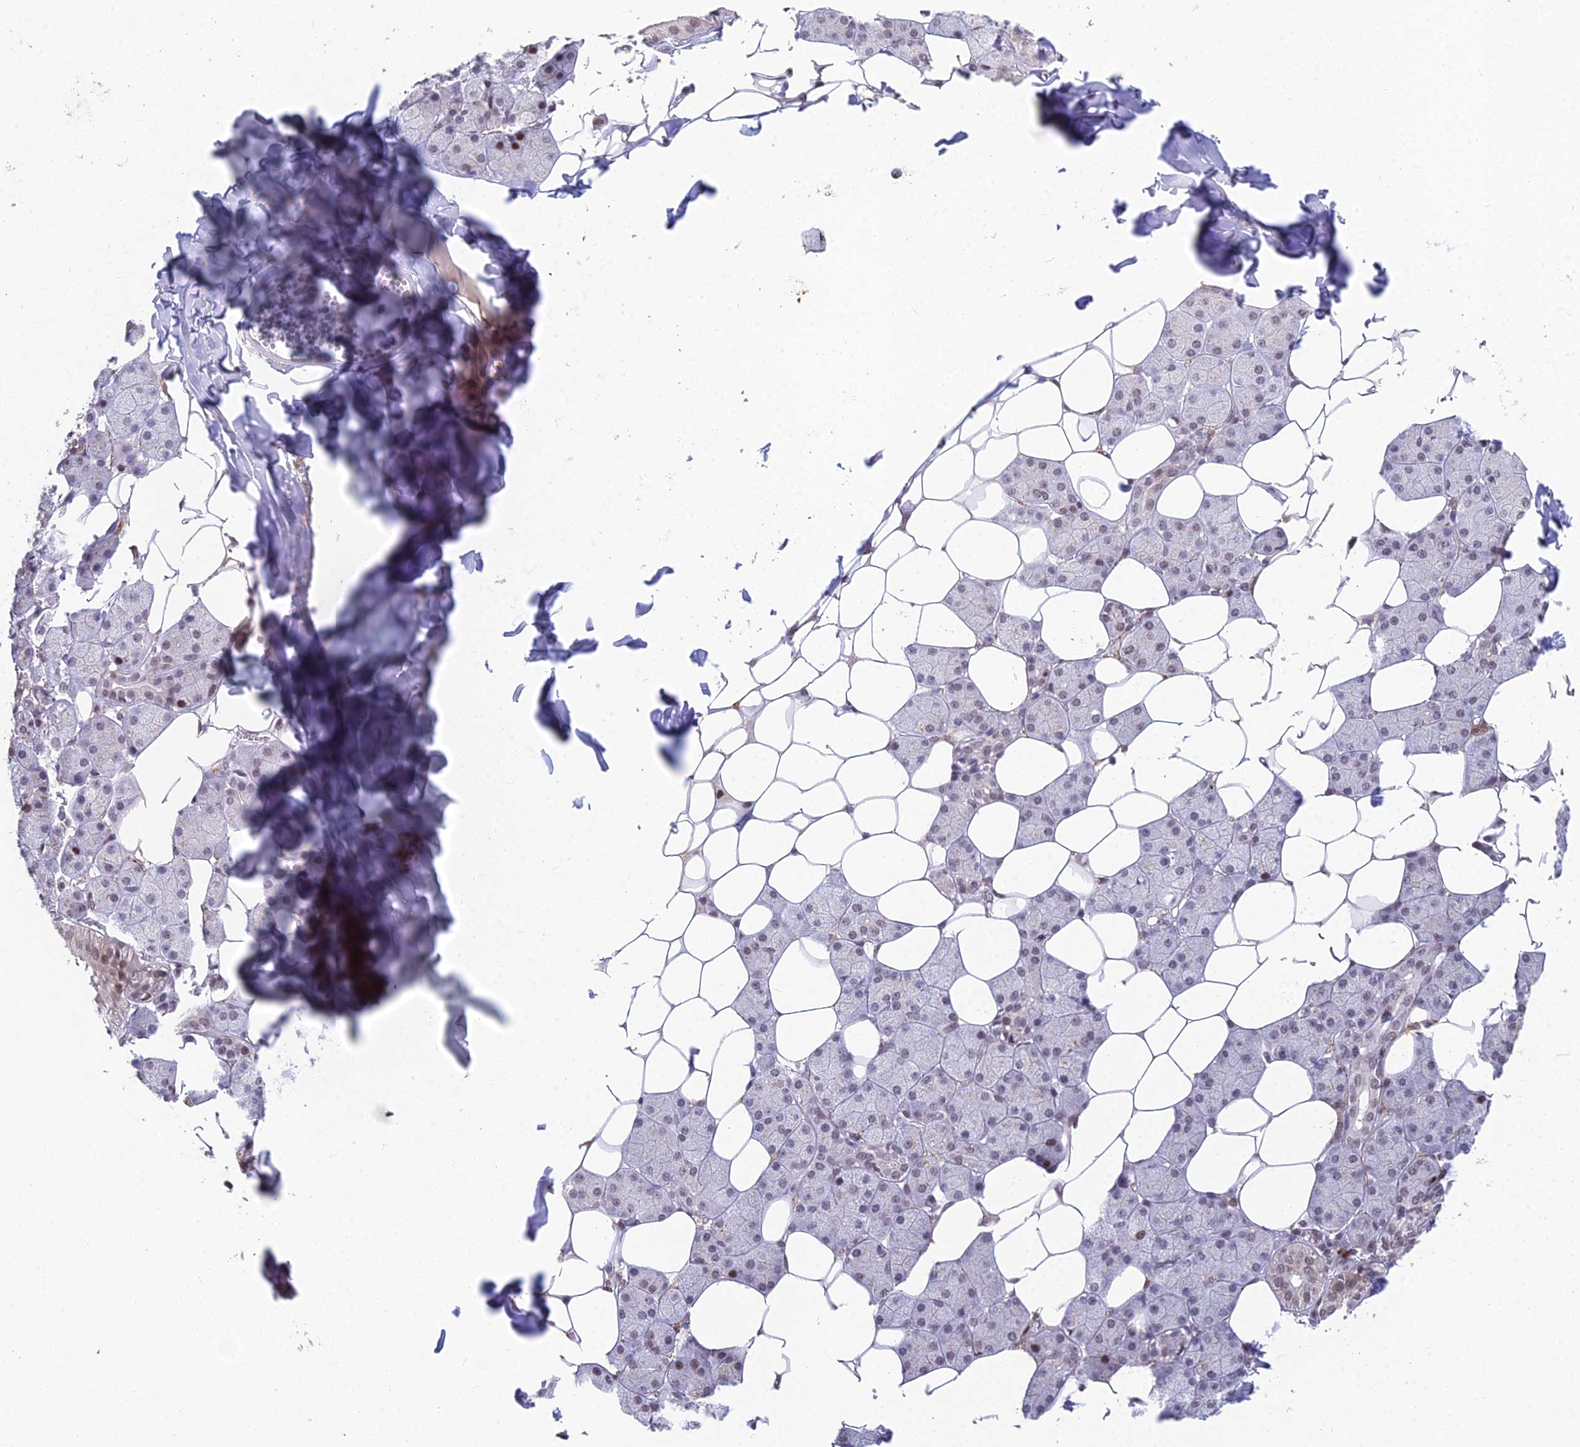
{"staining": {"intensity": "moderate", "quantity": "25%-75%", "location": "nuclear"}, "tissue": "salivary gland", "cell_type": "Glandular cells", "image_type": "normal", "snomed": [{"axis": "morphology", "description": "Normal tissue, NOS"}, {"axis": "topography", "description": "Salivary gland"}], "caption": "Immunohistochemical staining of benign salivary gland demonstrates medium levels of moderate nuclear staining in approximately 25%-75% of glandular cells. Nuclei are stained in blue.", "gene": "ABHD17A", "patient": {"sex": "female", "age": 33}}